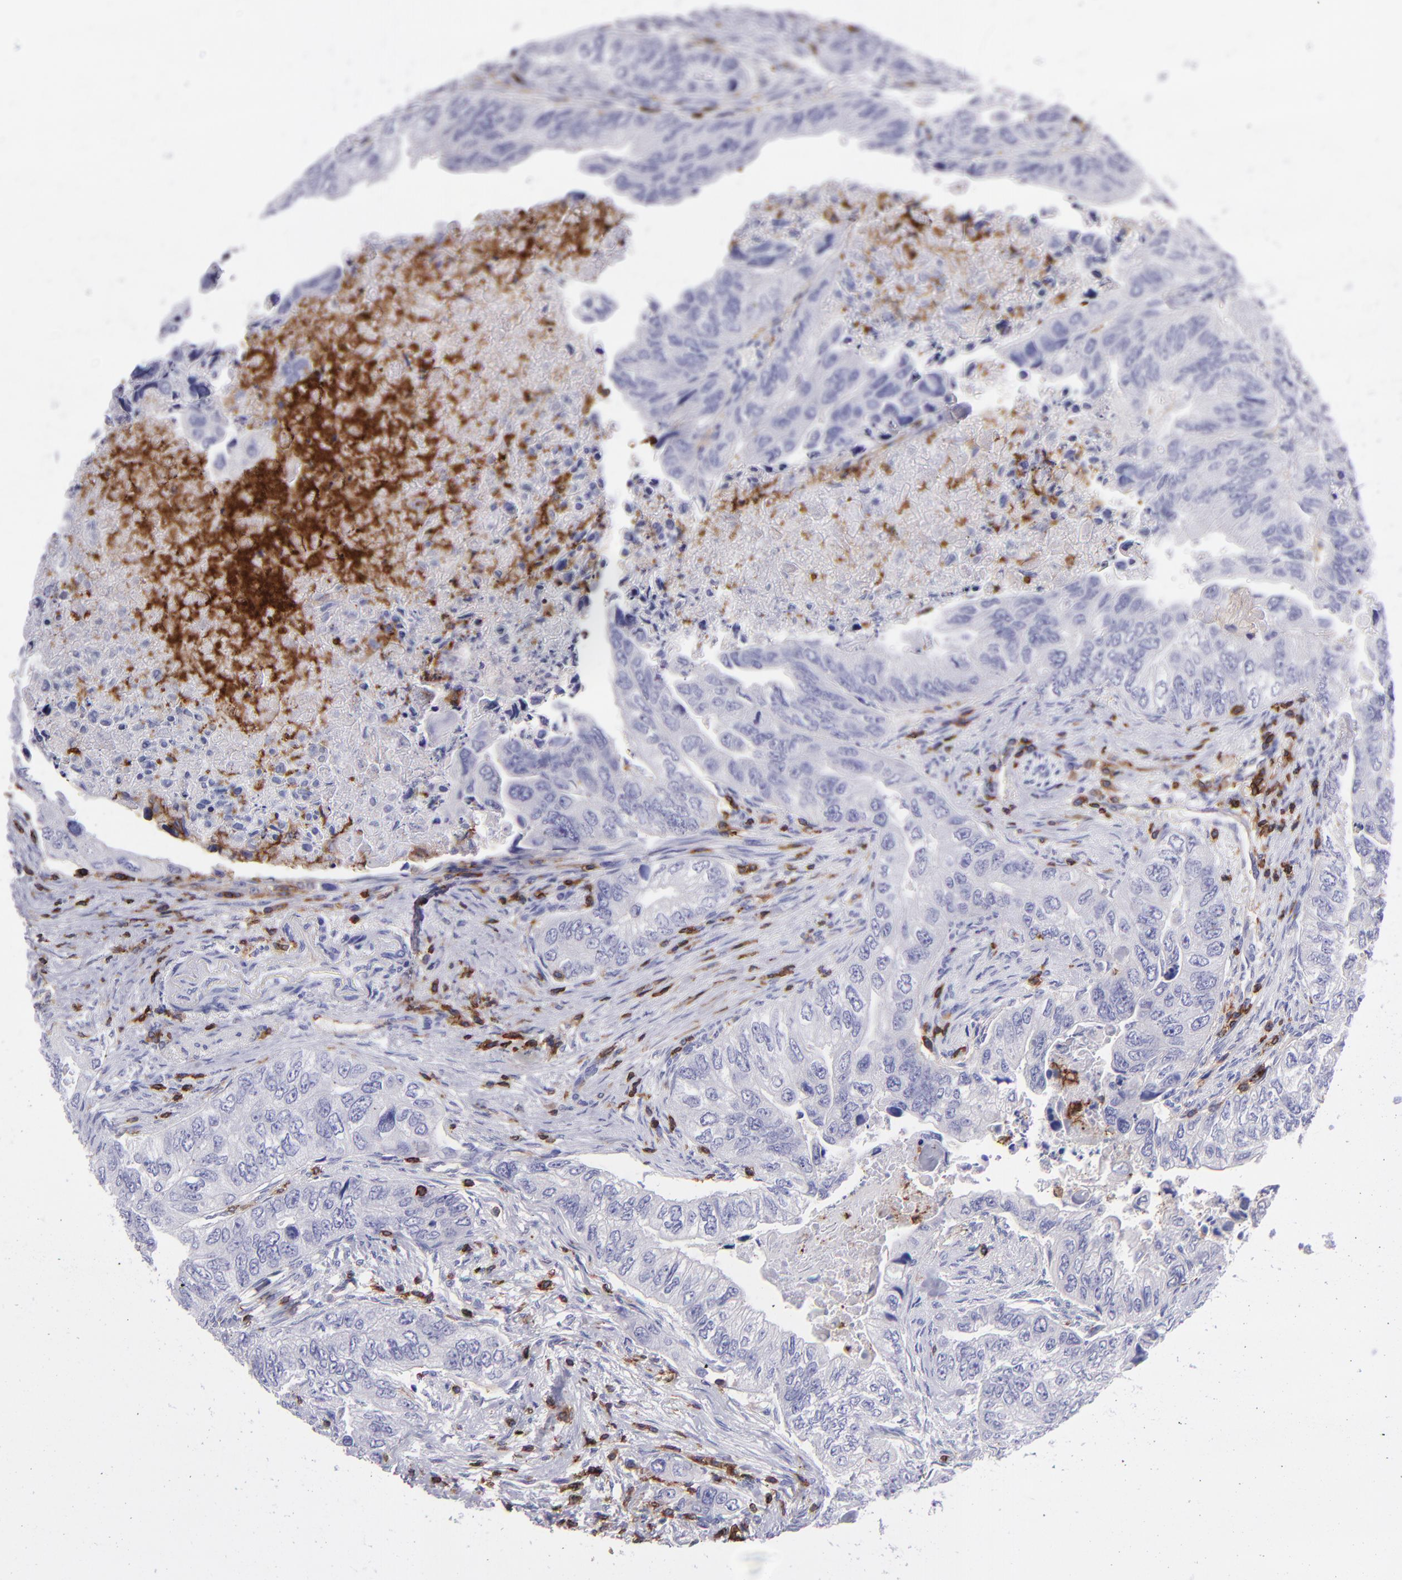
{"staining": {"intensity": "moderate", "quantity": "<25%", "location": "cytoplasmic/membranous"}, "tissue": "colorectal cancer", "cell_type": "Tumor cells", "image_type": "cancer", "snomed": [{"axis": "morphology", "description": "Adenocarcinoma, NOS"}, {"axis": "topography", "description": "Colon"}], "caption": "A low amount of moderate cytoplasmic/membranous expression is identified in approximately <25% of tumor cells in colorectal adenocarcinoma tissue. (DAB (3,3'-diaminobenzidine) = brown stain, brightfield microscopy at high magnification).", "gene": "ICAM3", "patient": {"sex": "female", "age": 11}}